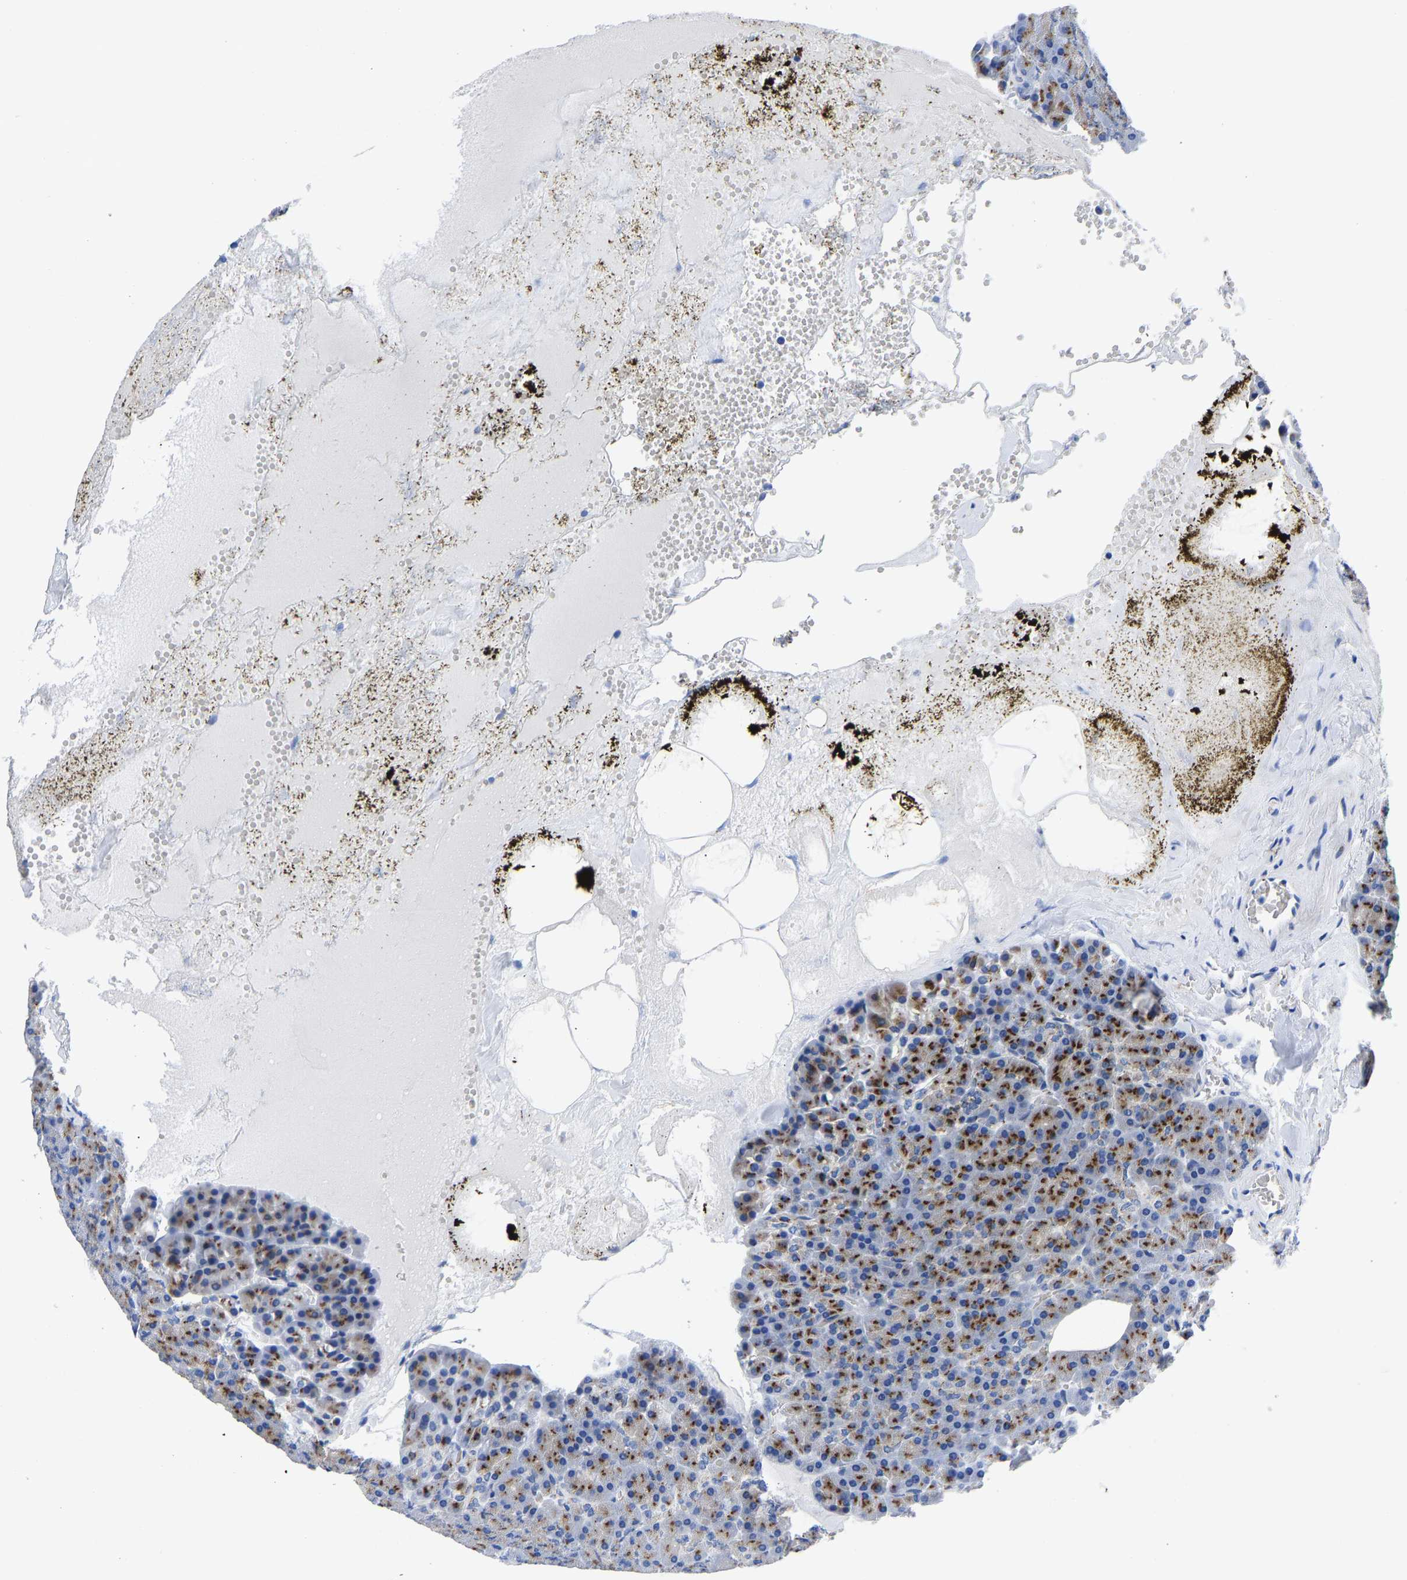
{"staining": {"intensity": "strong", "quantity": ">75%", "location": "cytoplasmic/membranous"}, "tissue": "pancreas", "cell_type": "Exocrine glandular cells", "image_type": "normal", "snomed": [{"axis": "morphology", "description": "Normal tissue, NOS"}, {"axis": "morphology", "description": "Carcinoid, malignant, NOS"}, {"axis": "topography", "description": "Pancreas"}], "caption": "The photomicrograph displays a brown stain indicating the presence of a protein in the cytoplasmic/membranous of exocrine glandular cells in pancreas.", "gene": "TMEM87A", "patient": {"sex": "female", "age": 35}}